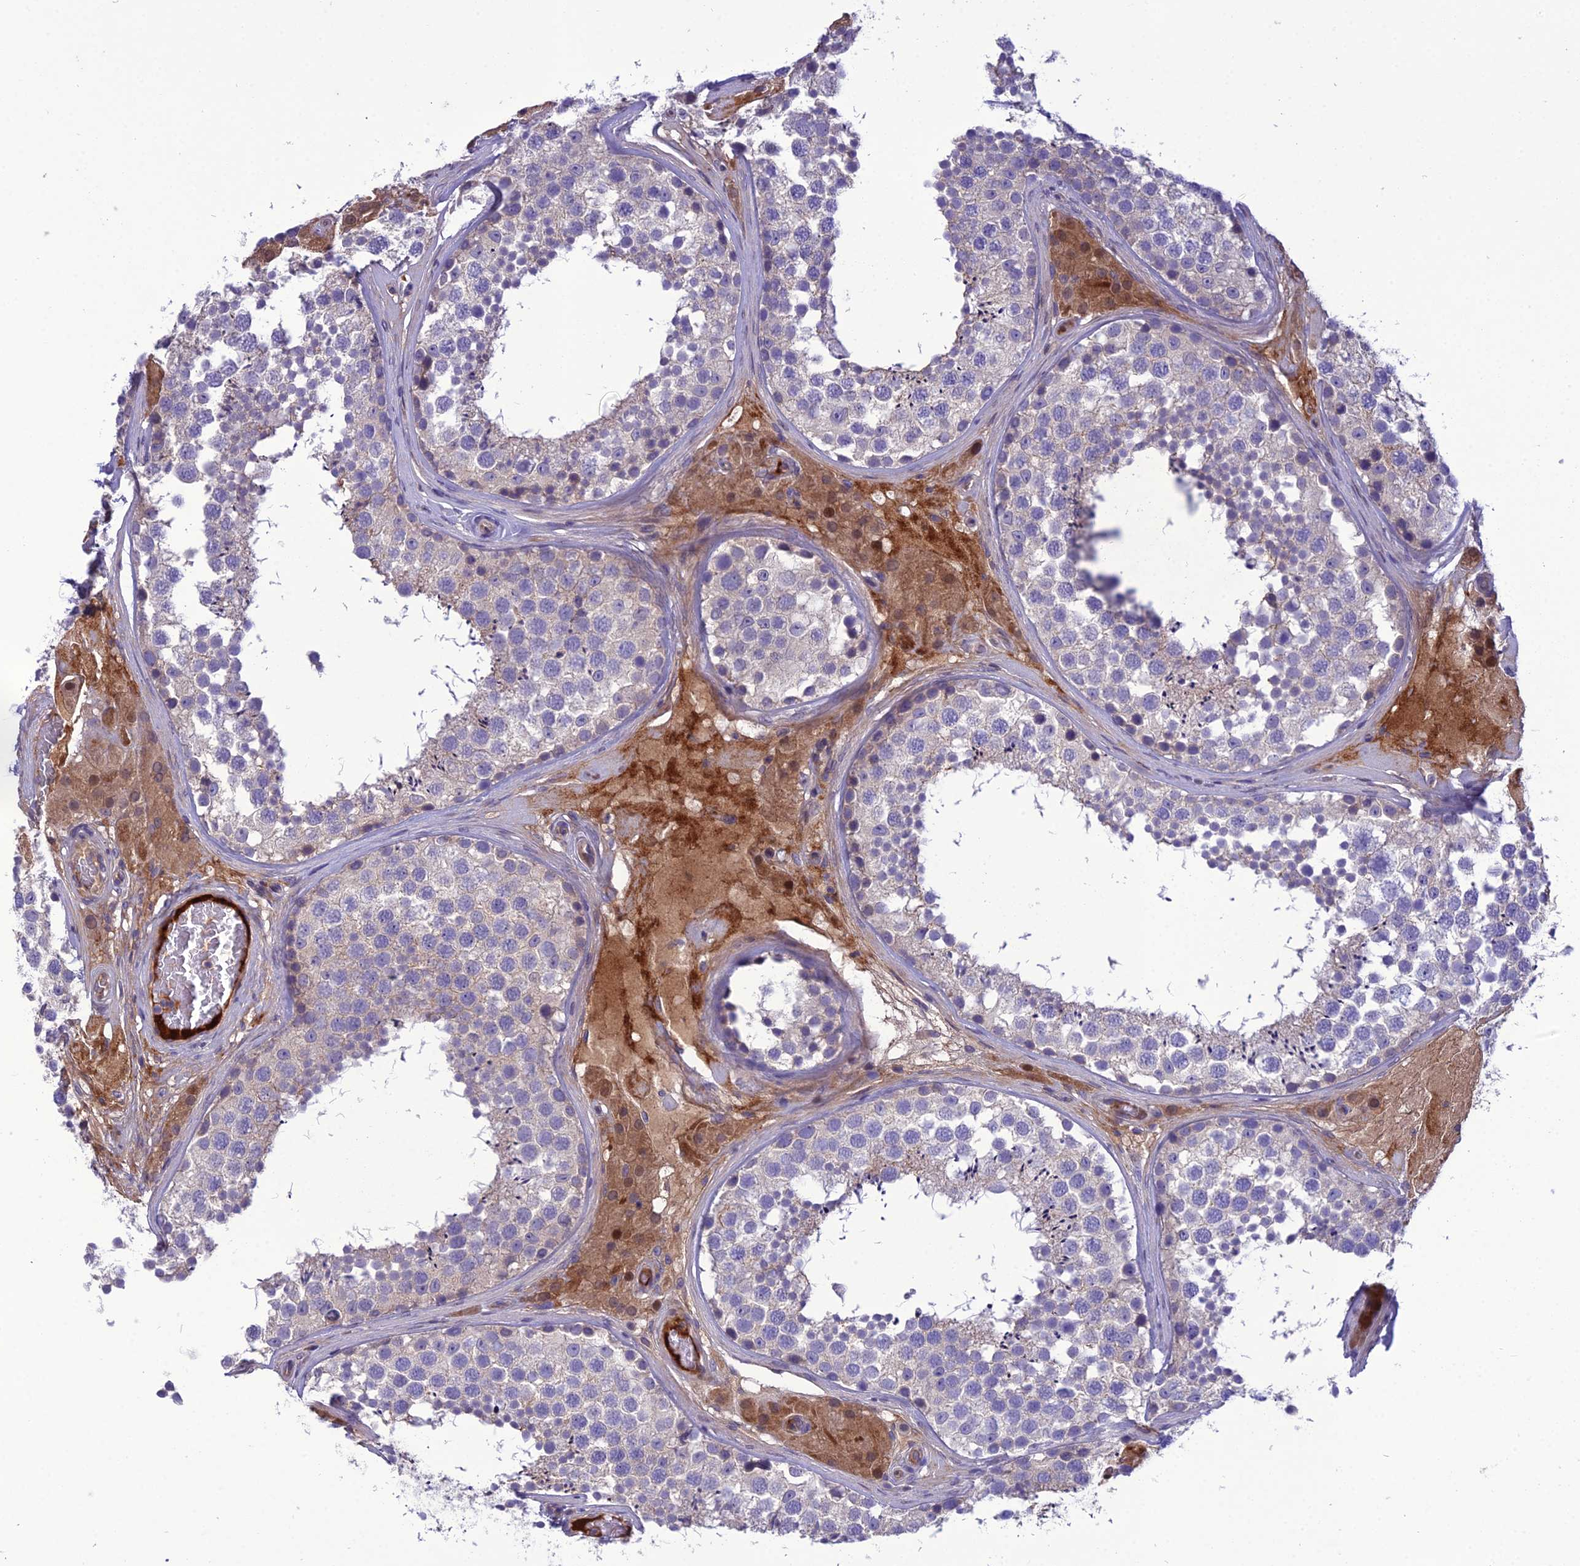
{"staining": {"intensity": "moderate", "quantity": "<25%", "location": "cytoplasmic/membranous"}, "tissue": "testis", "cell_type": "Cells in seminiferous ducts", "image_type": "normal", "snomed": [{"axis": "morphology", "description": "Normal tissue, NOS"}, {"axis": "topography", "description": "Testis"}], "caption": "Moderate cytoplasmic/membranous protein expression is seen in approximately <25% of cells in seminiferous ducts in testis.", "gene": "GDF6", "patient": {"sex": "male", "age": 46}}